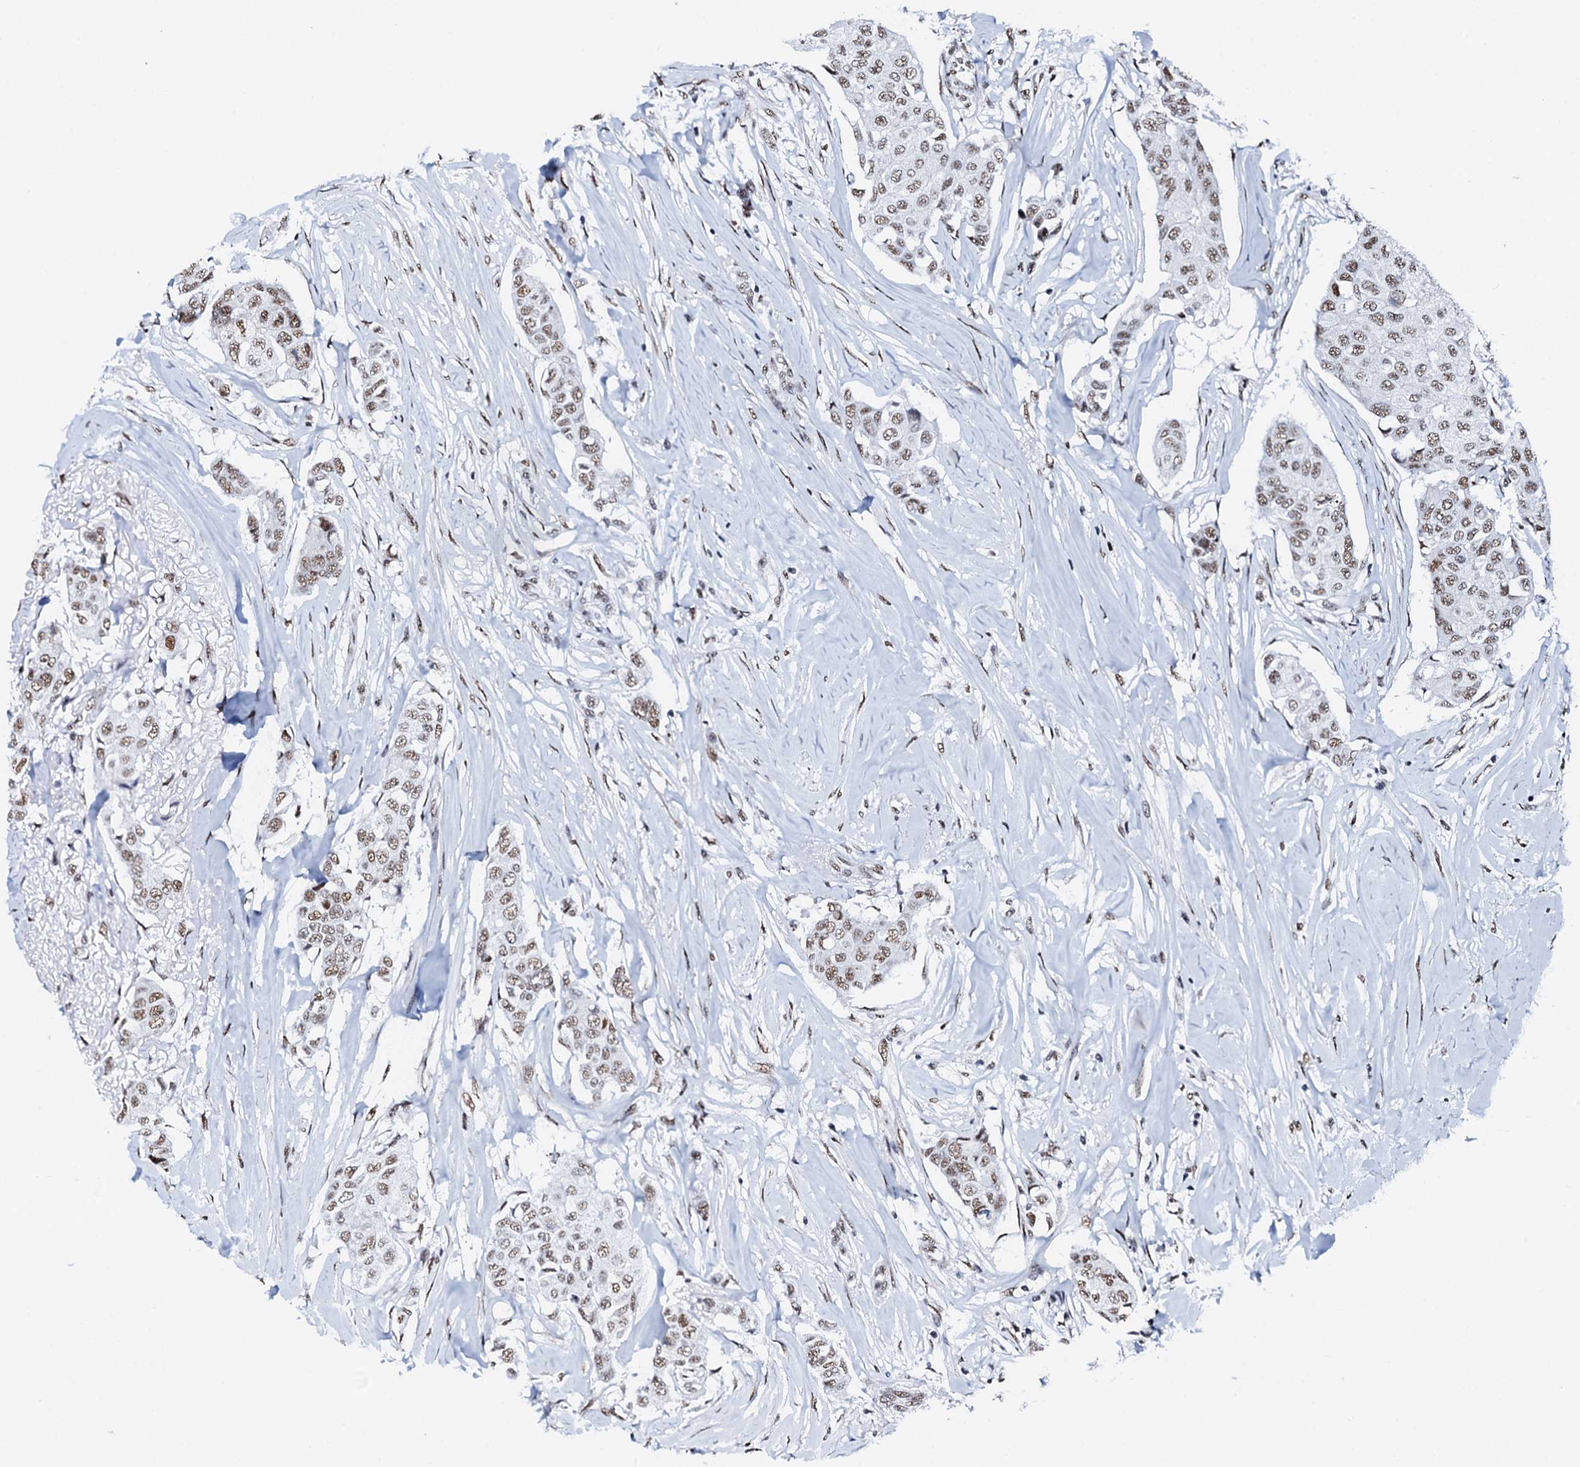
{"staining": {"intensity": "moderate", "quantity": ">75%", "location": "nuclear"}, "tissue": "breast cancer", "cell_type": "Tumor cells", "image_type": "cancer", "snomed": [{"axis": "morphology", "description": "Duct carcinoma"}, {"axis": "topography", "description": "Breast"}], "caption": "Immunohistochemistry (IHC) of intraductal carcinoma (breast) displays medium levels of moderate nuclear positivity in approximately >75% of tumor cells.", "gene": "NKAPD1", "patient": {"sex": "female", "age": 80}}